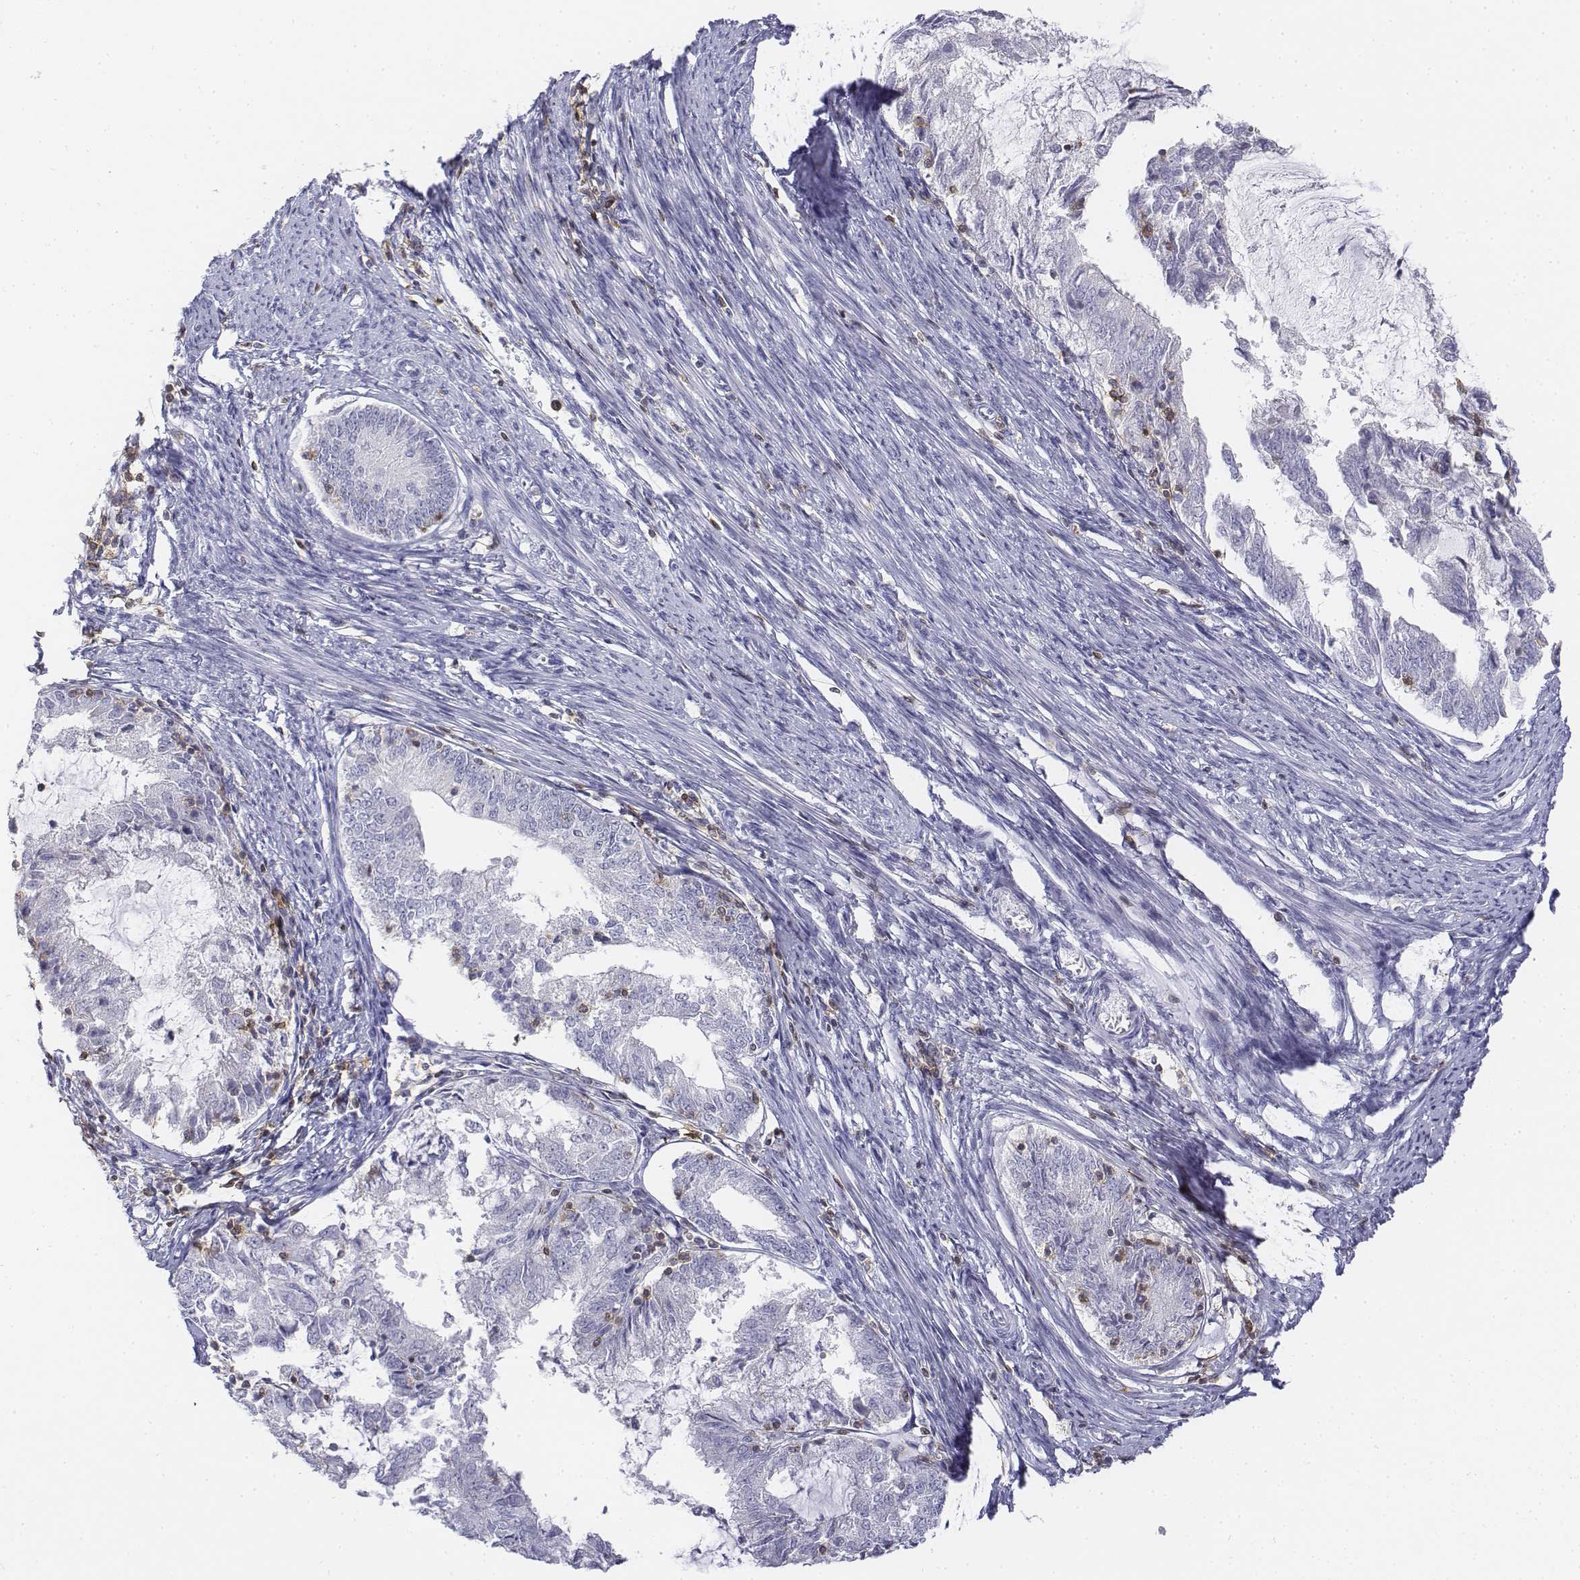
{"staining": {"intensity": "negative", "quantity": "none", "location": "none"}, "tissue": "endometrial cancer", "cell_type": "Tumor cells", "image_type": "cancer", "snomed": [{"axis": "morphology", "description": "Adenocarcinoma, NOS"}, {"axis": "topography", "description": "Endometrium"}], "caption": "The IHC photomicrograph has no significant expression in tumor cells of endometrial cancer tissue.", "gene": "CD3E", "patient": {"sex": "female", "age": 57}}